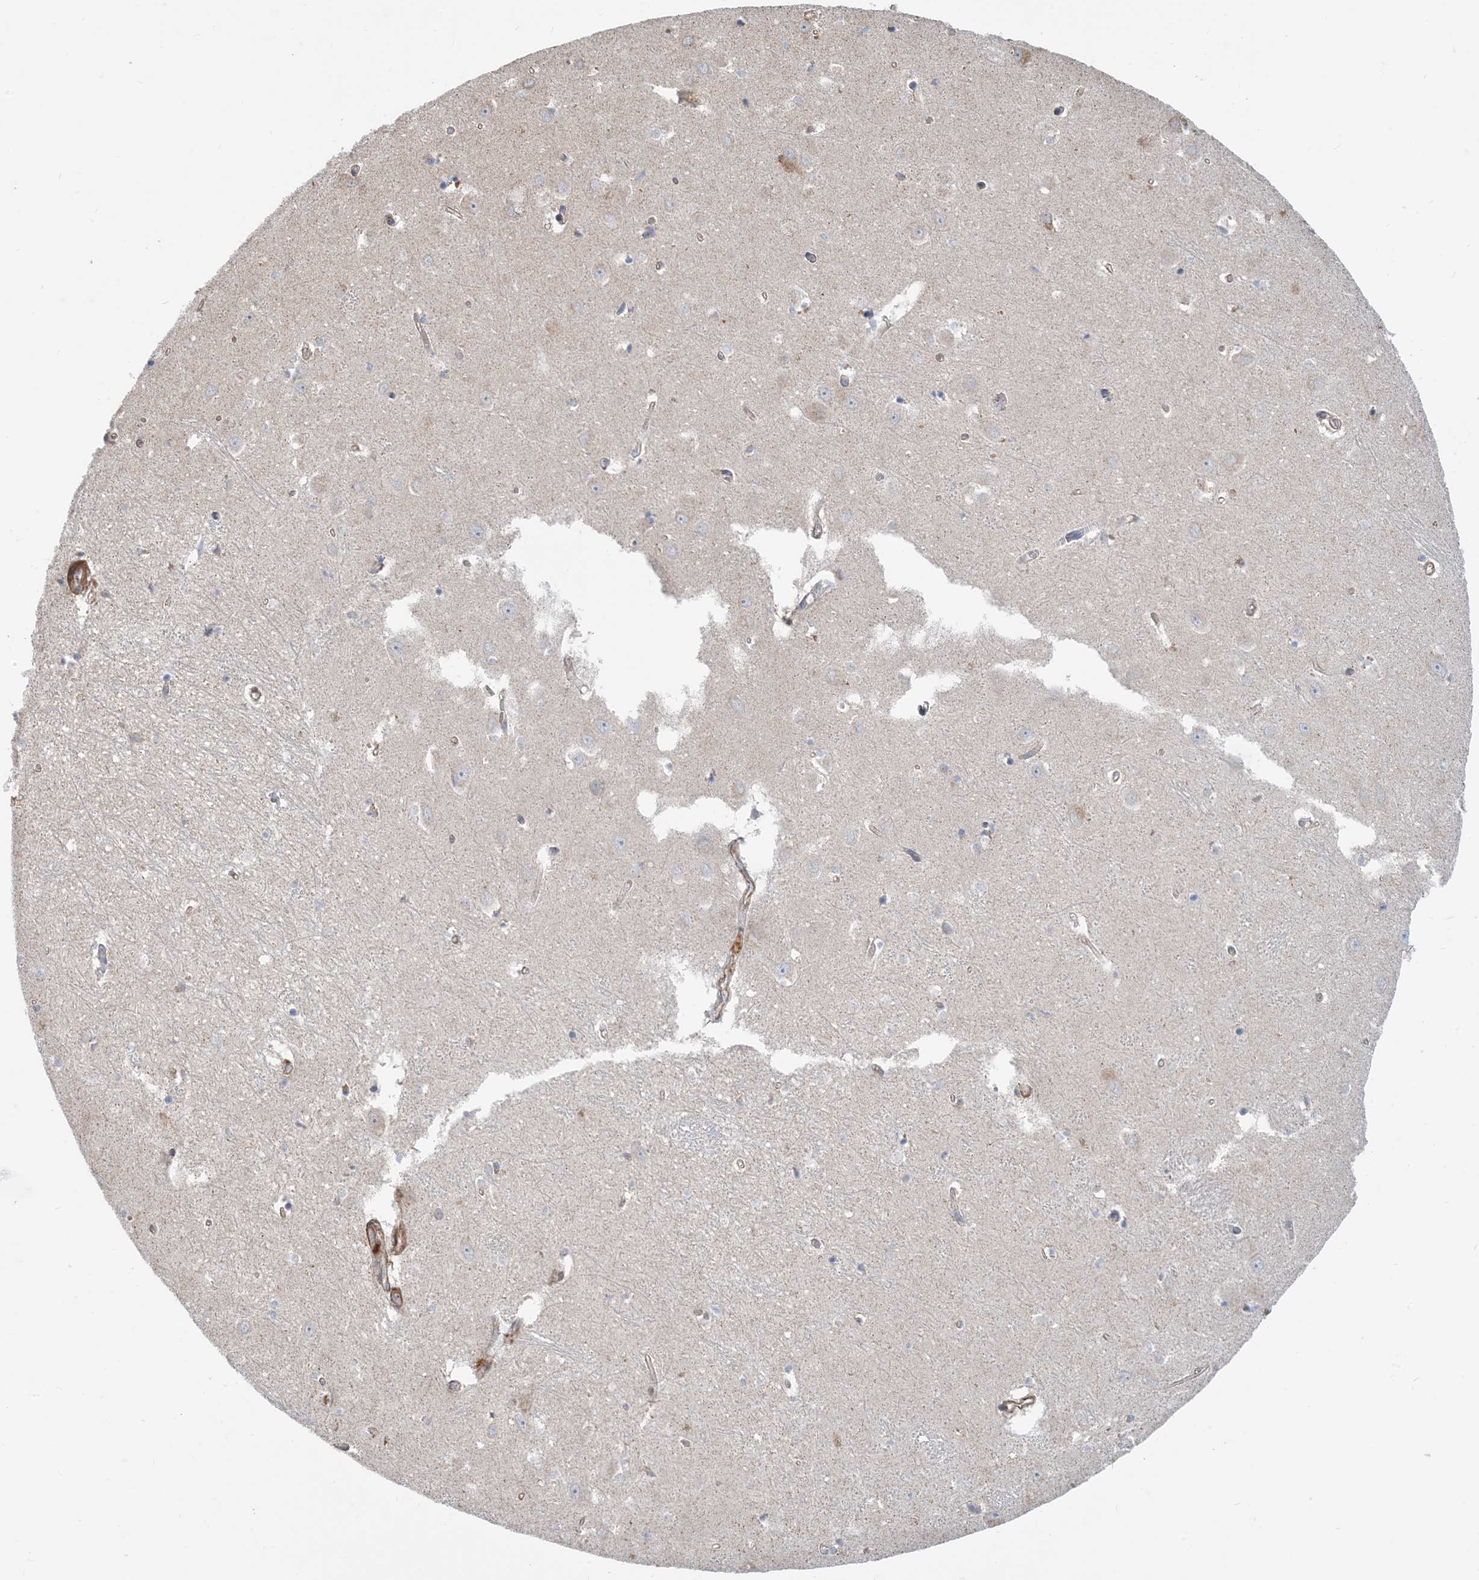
{"staining": {"intensity": "negative", "quantity": "none", "location": "none"}, "tissue": "hippocampus", "cell_type": "Glial cells", "image_type": "normal", "snomed": [{"axis": "morphology", "description": "Normal tissue, NOS"}, {"axis": "topography", "description": "Hippocampus"}], "caption": "The image exhibits no significant staining in glial cells of hippocampus.", "gene": "PCDHGA1", "patient": {"sex": "female", "age": 64}}